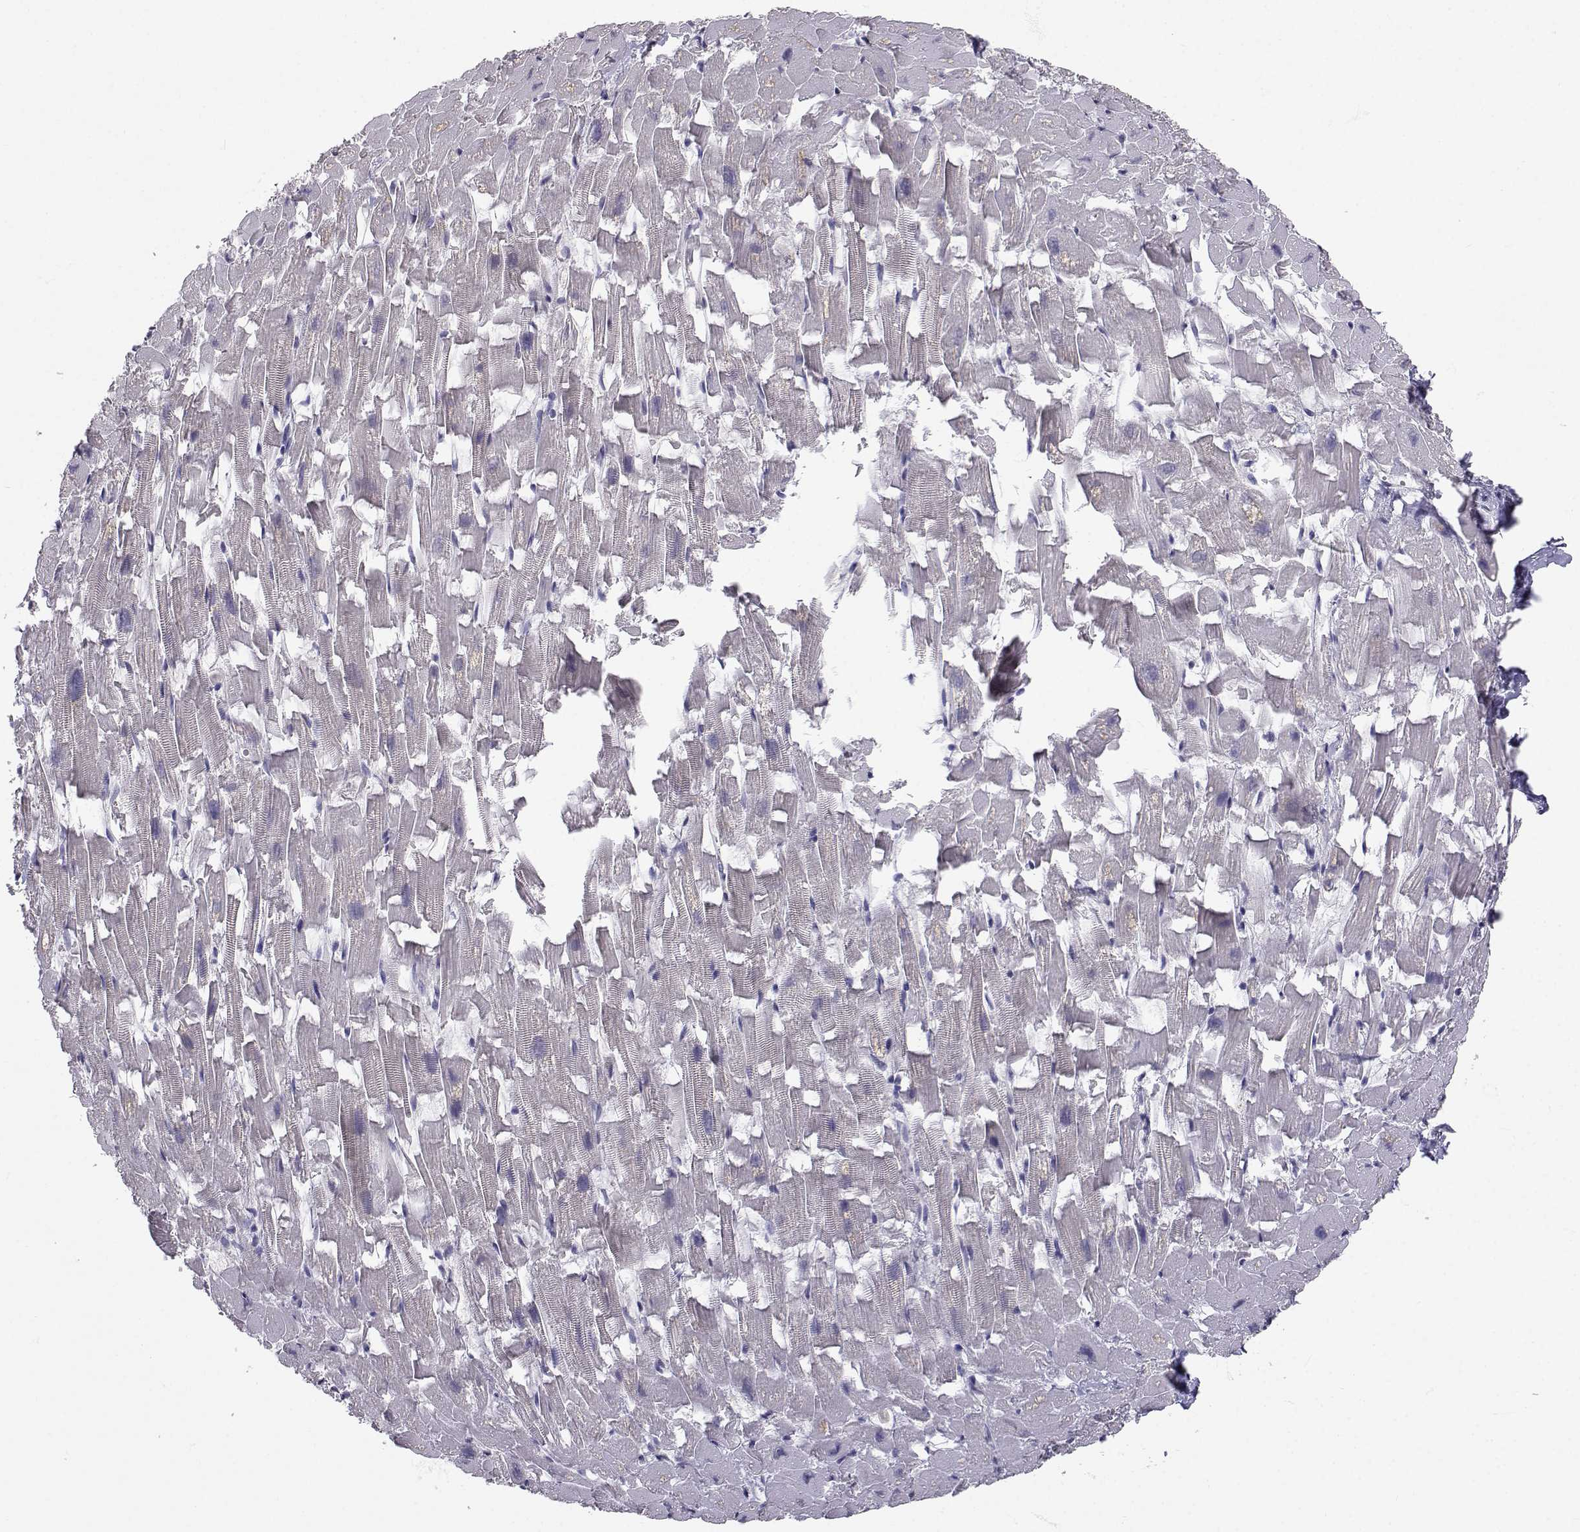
{"staining": {"intensity": "weak", "quantity": "<25%", "location": "cytoplasmic/membranous"}, "tissue": "heart muscle", "cell_type": "Cardiomyocytes", "image_type": "normal", "snomed": [{"axis": "morphology", "description": "Normal tissue, NOS"}, {"axis": "topography", "description": "Heart"}], "caption": "A histopathology image of heart muscle stained for a protein displays no brown staining in cardiomyocytes.", "gene": "SLC6A3", "patient": {"sex": "female", "age": 64}}